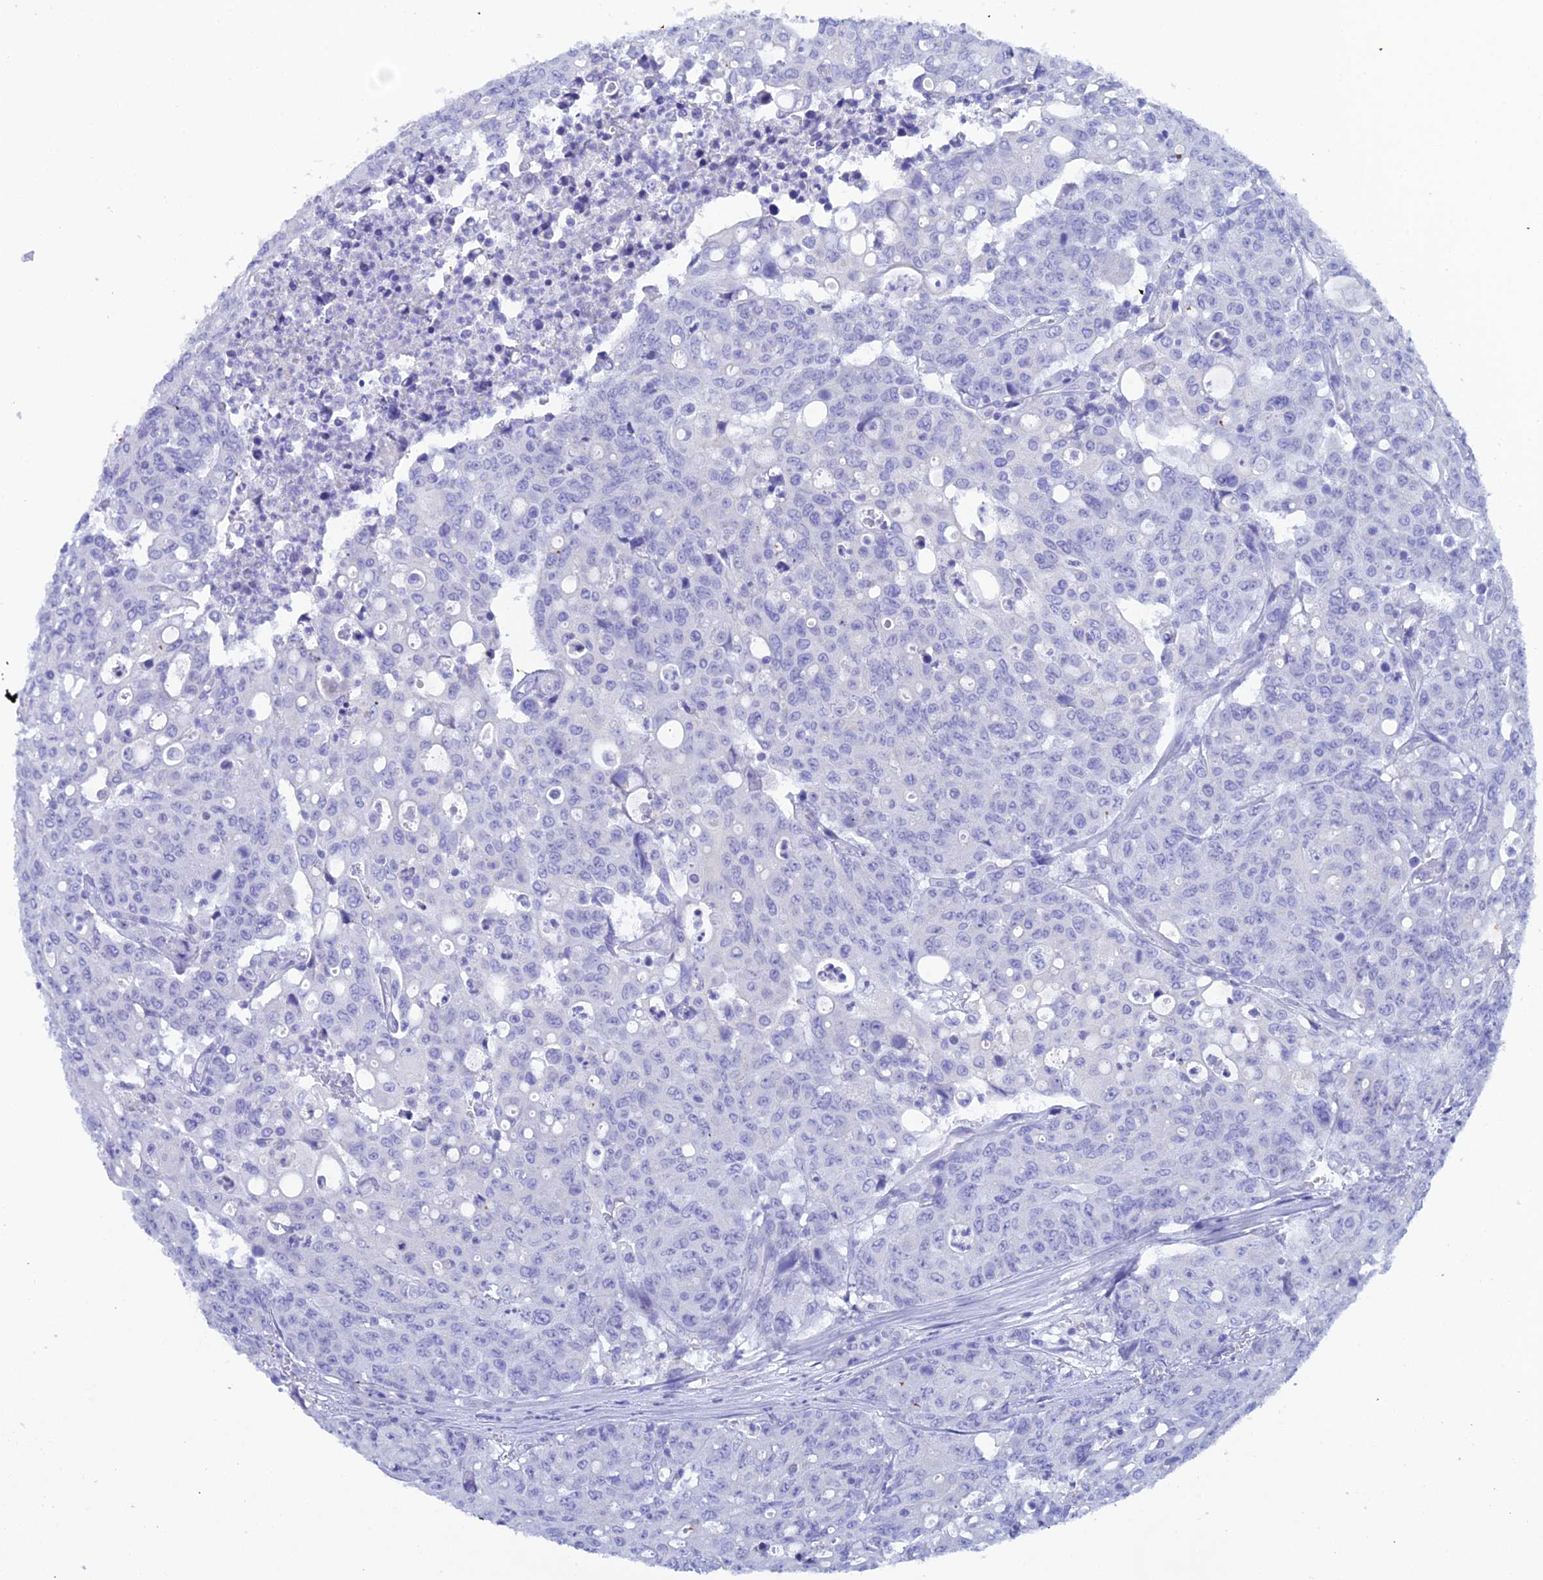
{"staining": {"intensity": "negative", "quantity": "none", "location": "none"}, "tissue": "colorectal cancer", "cell_type": "Tumor cells", "image_type": "cancer", "snomed": [{"axis": "morphology", "description": "Adenocarcinoma, NOS"}, {"axis": "topography", "description": "Colon"}], "caption": "DAB (3,3'-diaminobenzidine) immunohistochemical staining of colorectal cancer displays no significant positivity in tumor cells.", "gene": "REG1A", "patient": {"sex": "male", "age": 51}}